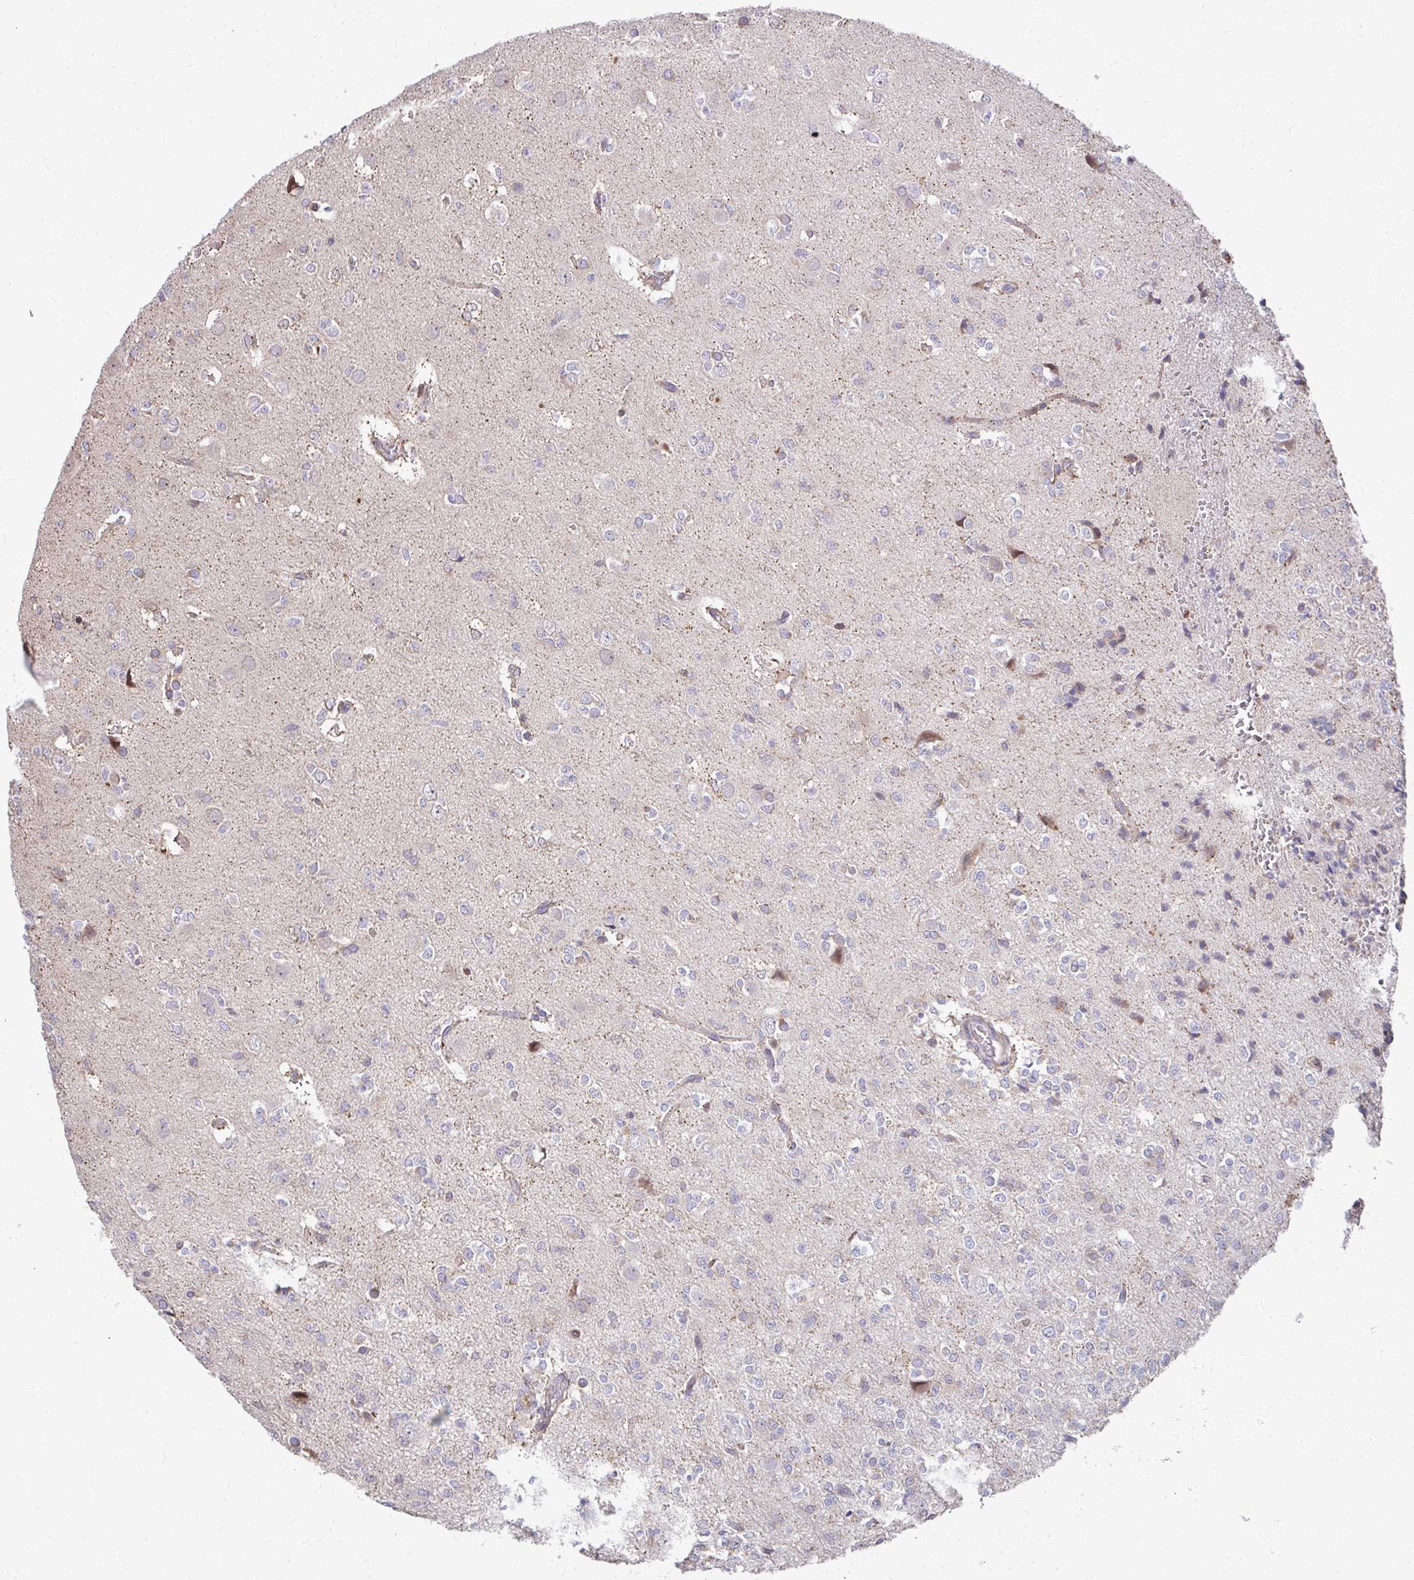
{"staining": {"intensity": "weak", "quantity": "<25%", "location": "cytoplasmic/membranous"}, "tissue": "glioma", "cell_type": "Tumor cells", "image_type": "cancer", "snomed": [{"axis": "morphology", "description": "Glioma, malignant, Low grade"}, {"axis": "topography", "description": "Brain"}], "caption": "Tumor cells are negative for brown protein staining in glioma.", "gene": "ZNF778", "patient": {"sex": "female", "age": 33}}